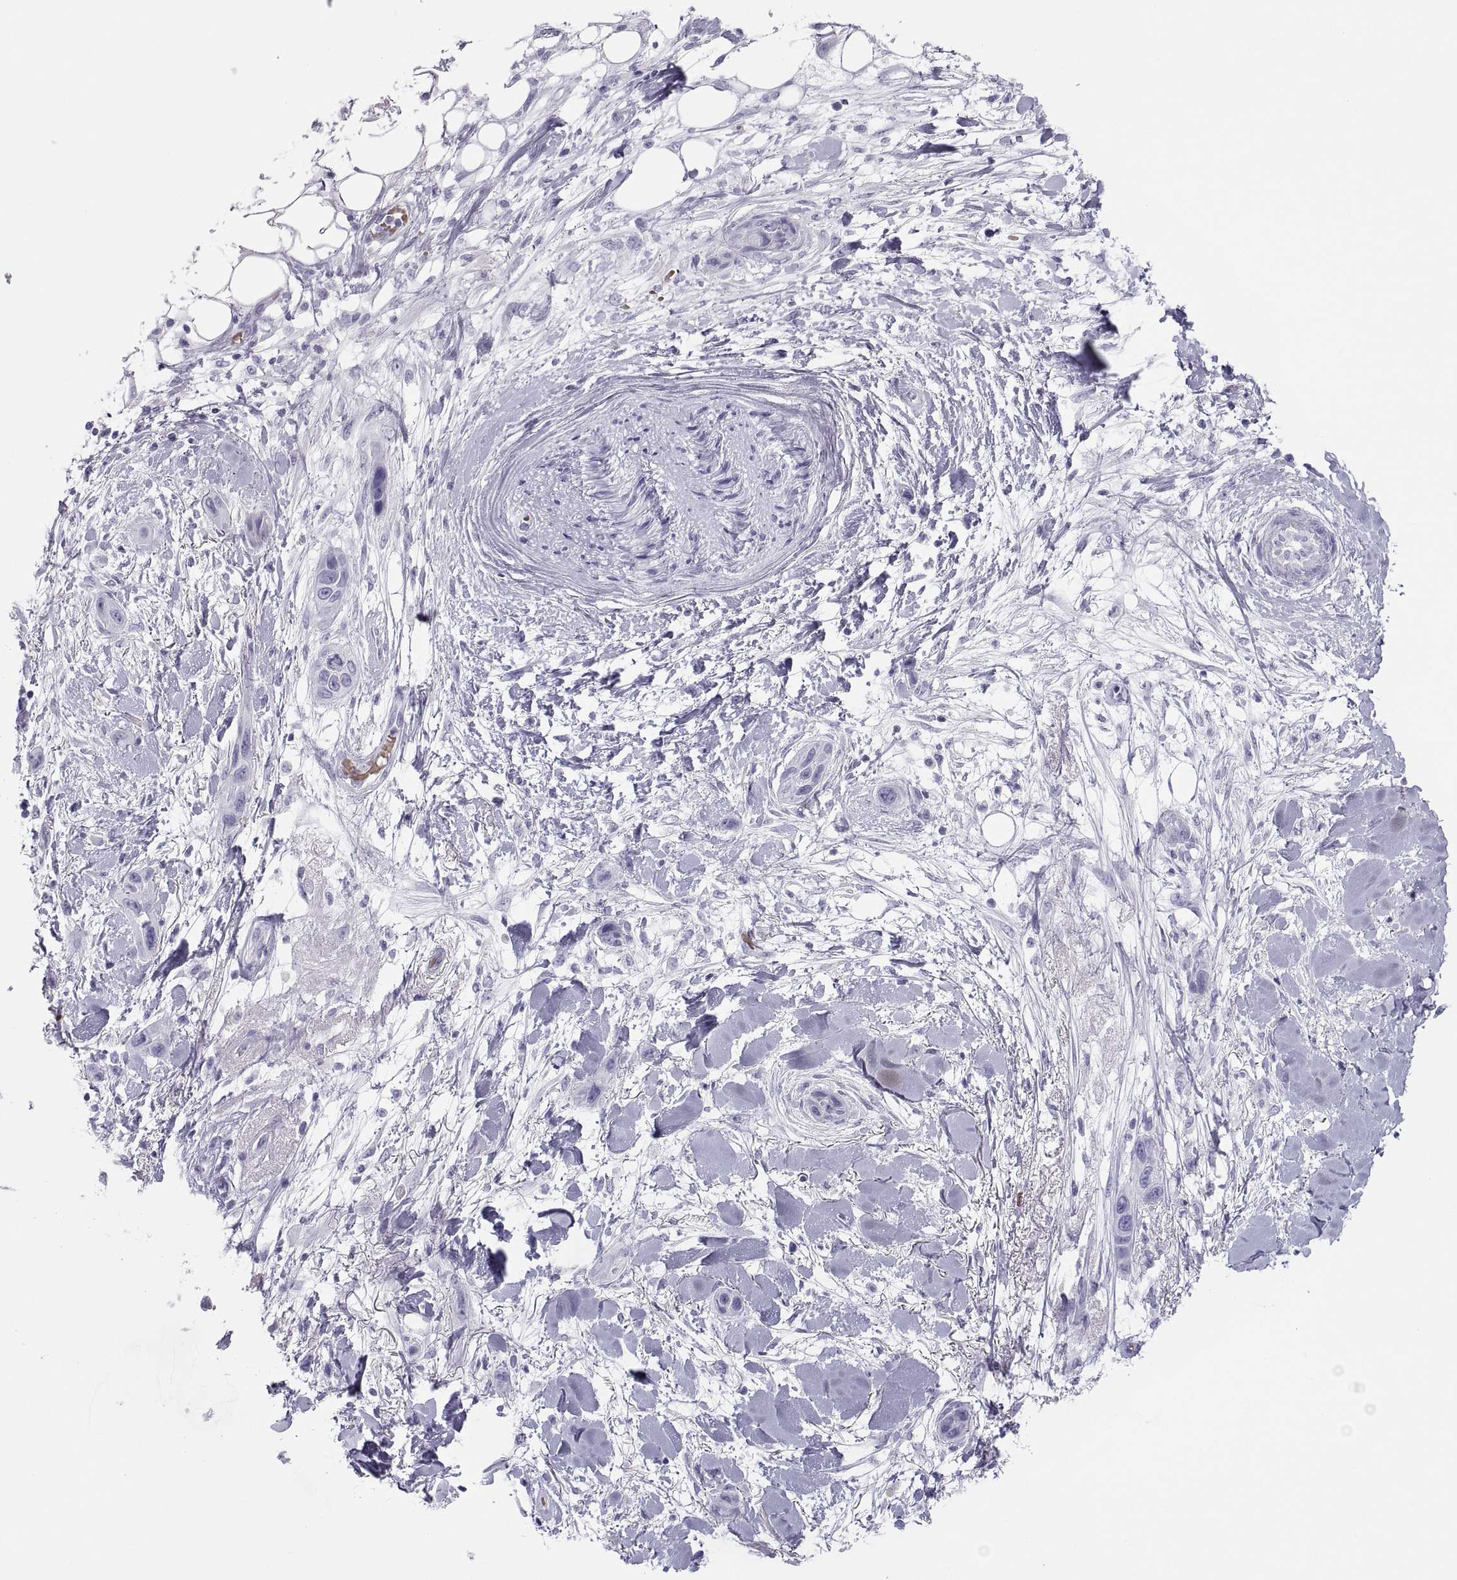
{"staining": {"intensity": "negative", "quantity": "none", "location": "none"}, "tissue": "skin cancer", "cell_type": "Tumor cells", "image_type": "cancer", "snomed": [{"axis": "morphology", "description": "Squamous cell carcinoma, NOS"}, {"axis": "topography", "description": "Skin"}], "caption": "DAB immunohistochemical staining of human skin cancer (squamous cell carcinoma) exhibits no significant positivity in tumor cells.", "gene": "SEMG1", "patient": {"sex": "male", "age": 79}}